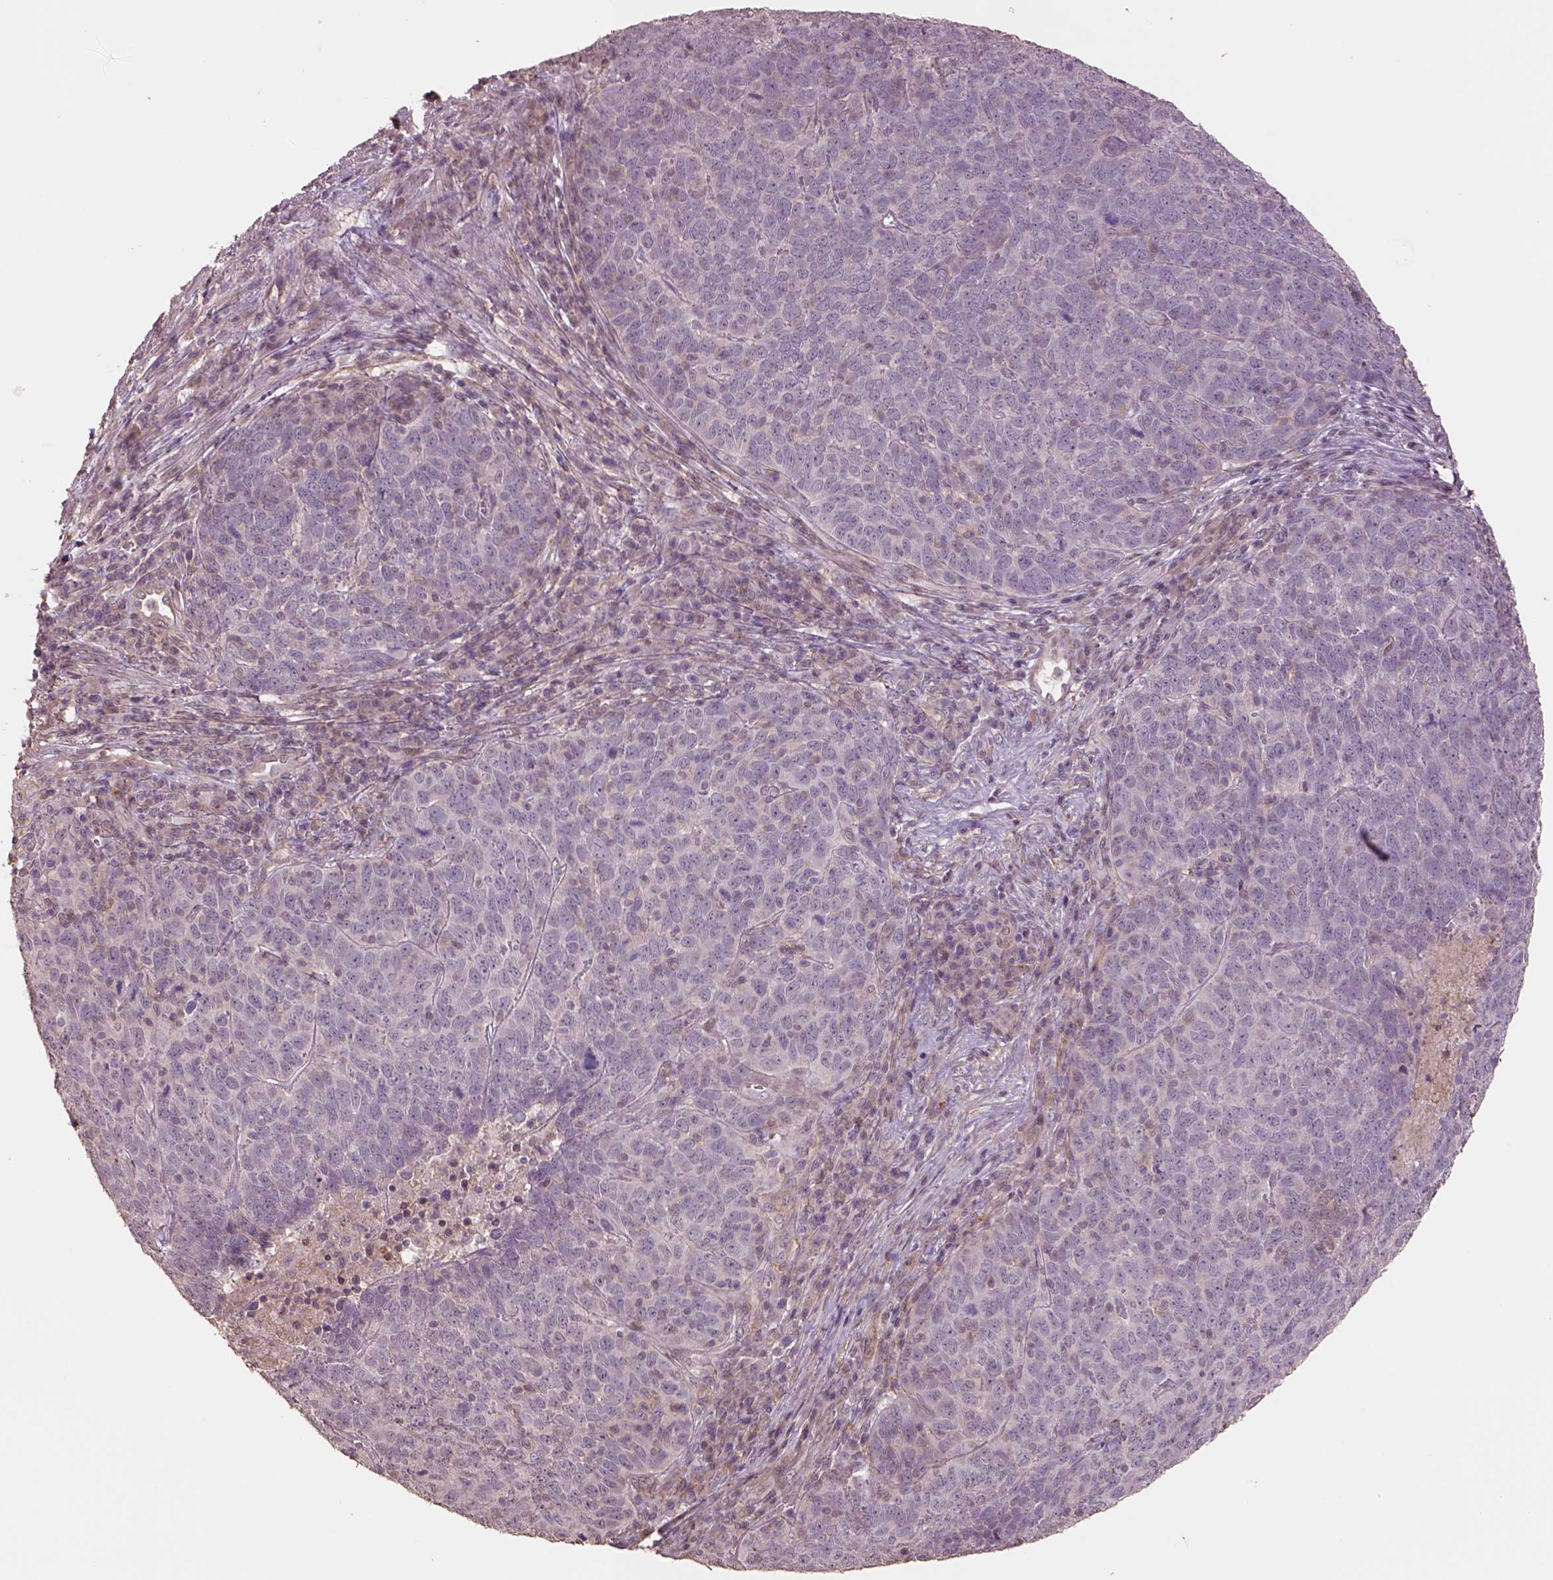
{"staining": {"intensity": "negative", "quantity": "none", "location": "none"}, "tissue": "skin cancer", "cell_type": "Tumor cells", "image_type": "cancer", "snomed": [{"axis": "morphology", "description": "Squamous cell carcinoma, NOS"}, {"axis": "topography", "description": "Skin"}, {"axis": "topography", "description": "Anal"}], "caption": "The immunohistochemistry (IHC) histopathology image has no significant staining in tumor cells of skin squamous cell carcinoma tissue.", "gene": "LIN7A", "patient": {"sex": "female", "age": 51}}